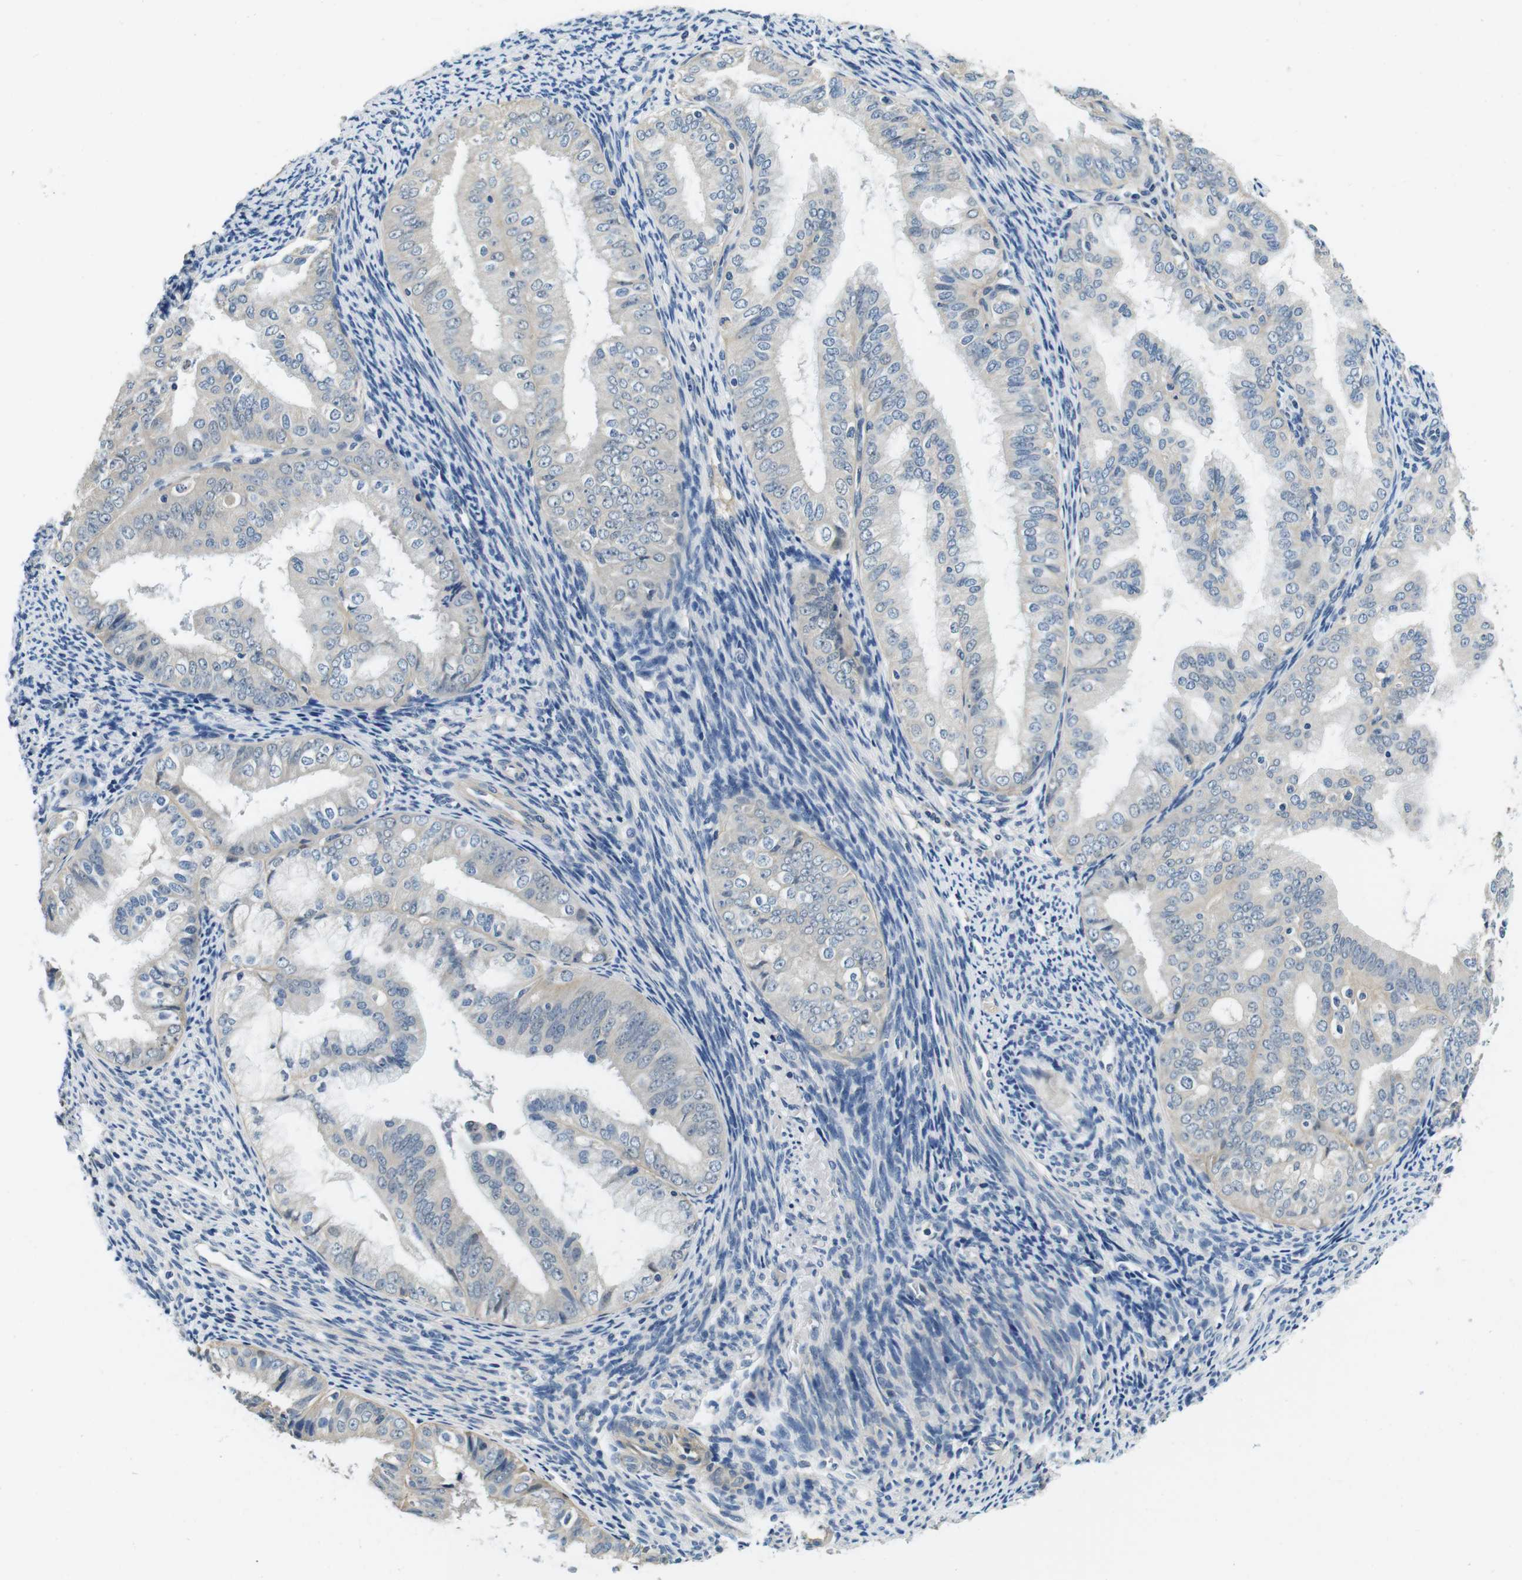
{"staining": {"intensity": "weak", "quantity": "<25%", "location": "cytoplasmic/membranous"}, "tissue": "endometrial cancer", "cell_type": "Tumor cells", "image_type": "cancer", "snomed": [{"axis": "morphology", "description": "Adenocarcinoma, NOS"}, {"axis": "topography", "description": "Endometrium"}], "caption": "This is an IHC histopathology image of endometrial cancer (adenocarcinoma). There is no staining in tumor cells.", "gene": "DTNA", "patient": {"sex": "female", "age": 63}}